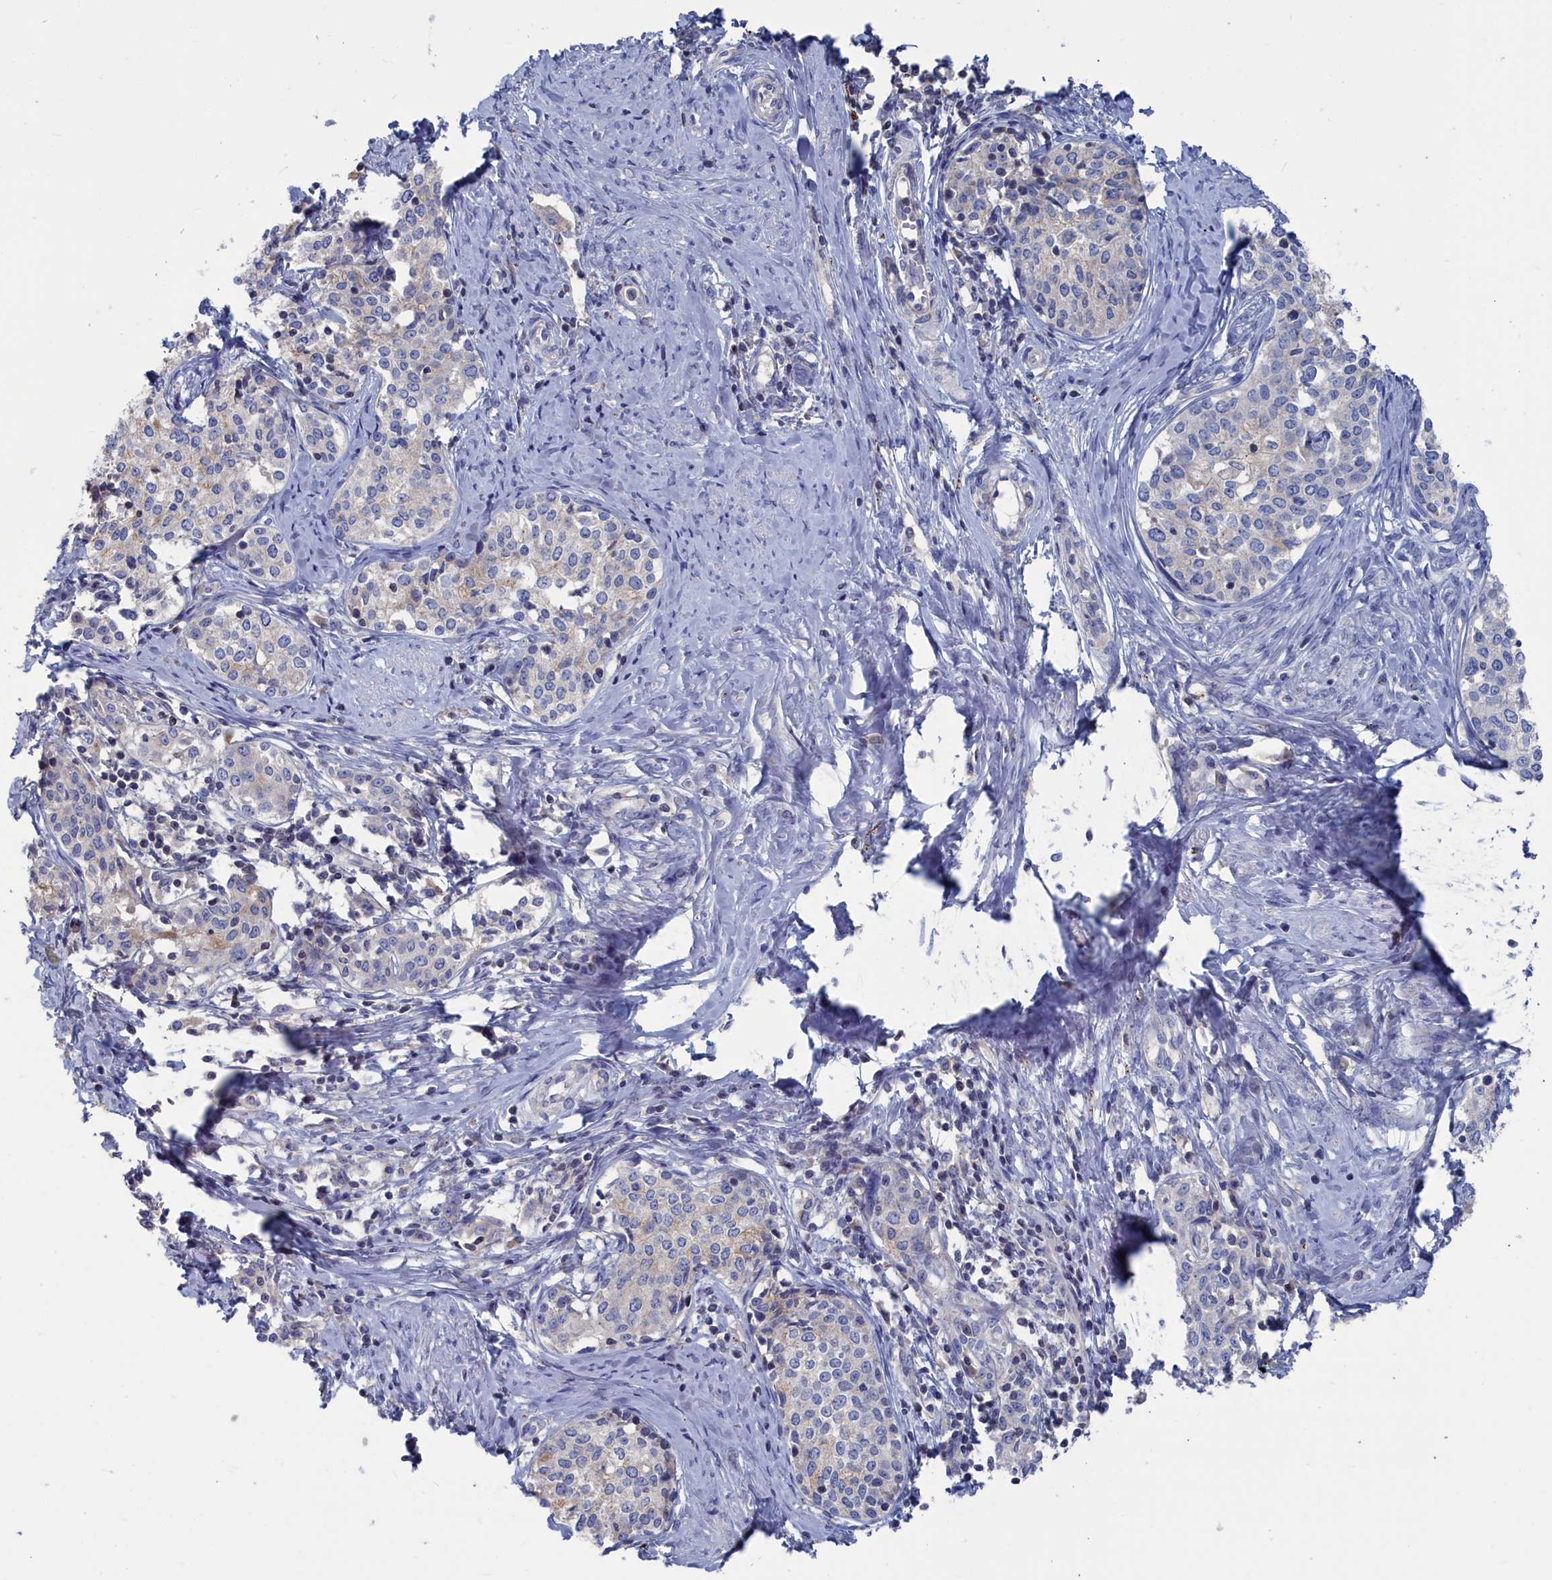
{"staining": {"intensity": "weak", "quantity": "<25%", "location": "cytoplasmic/membranous"}, "tissue": "cervical cancer", "cell_type": "Tumor cells", "image_type": "cancer", "snomed": [{"axis": "morphology", "description": "Squamous cell carcinoma, NOS"}, {"axis": "morphology", "description": "Adenocarcinoma, NOS"}, {"axis": "topography", "description": "Cervix"}], "caption": "IHC of human cervical adenocarcinoma demonstrates no positivity in tumor cells.", "gene": "CEND1", "patient": {"sex": "female", "age": 52}}